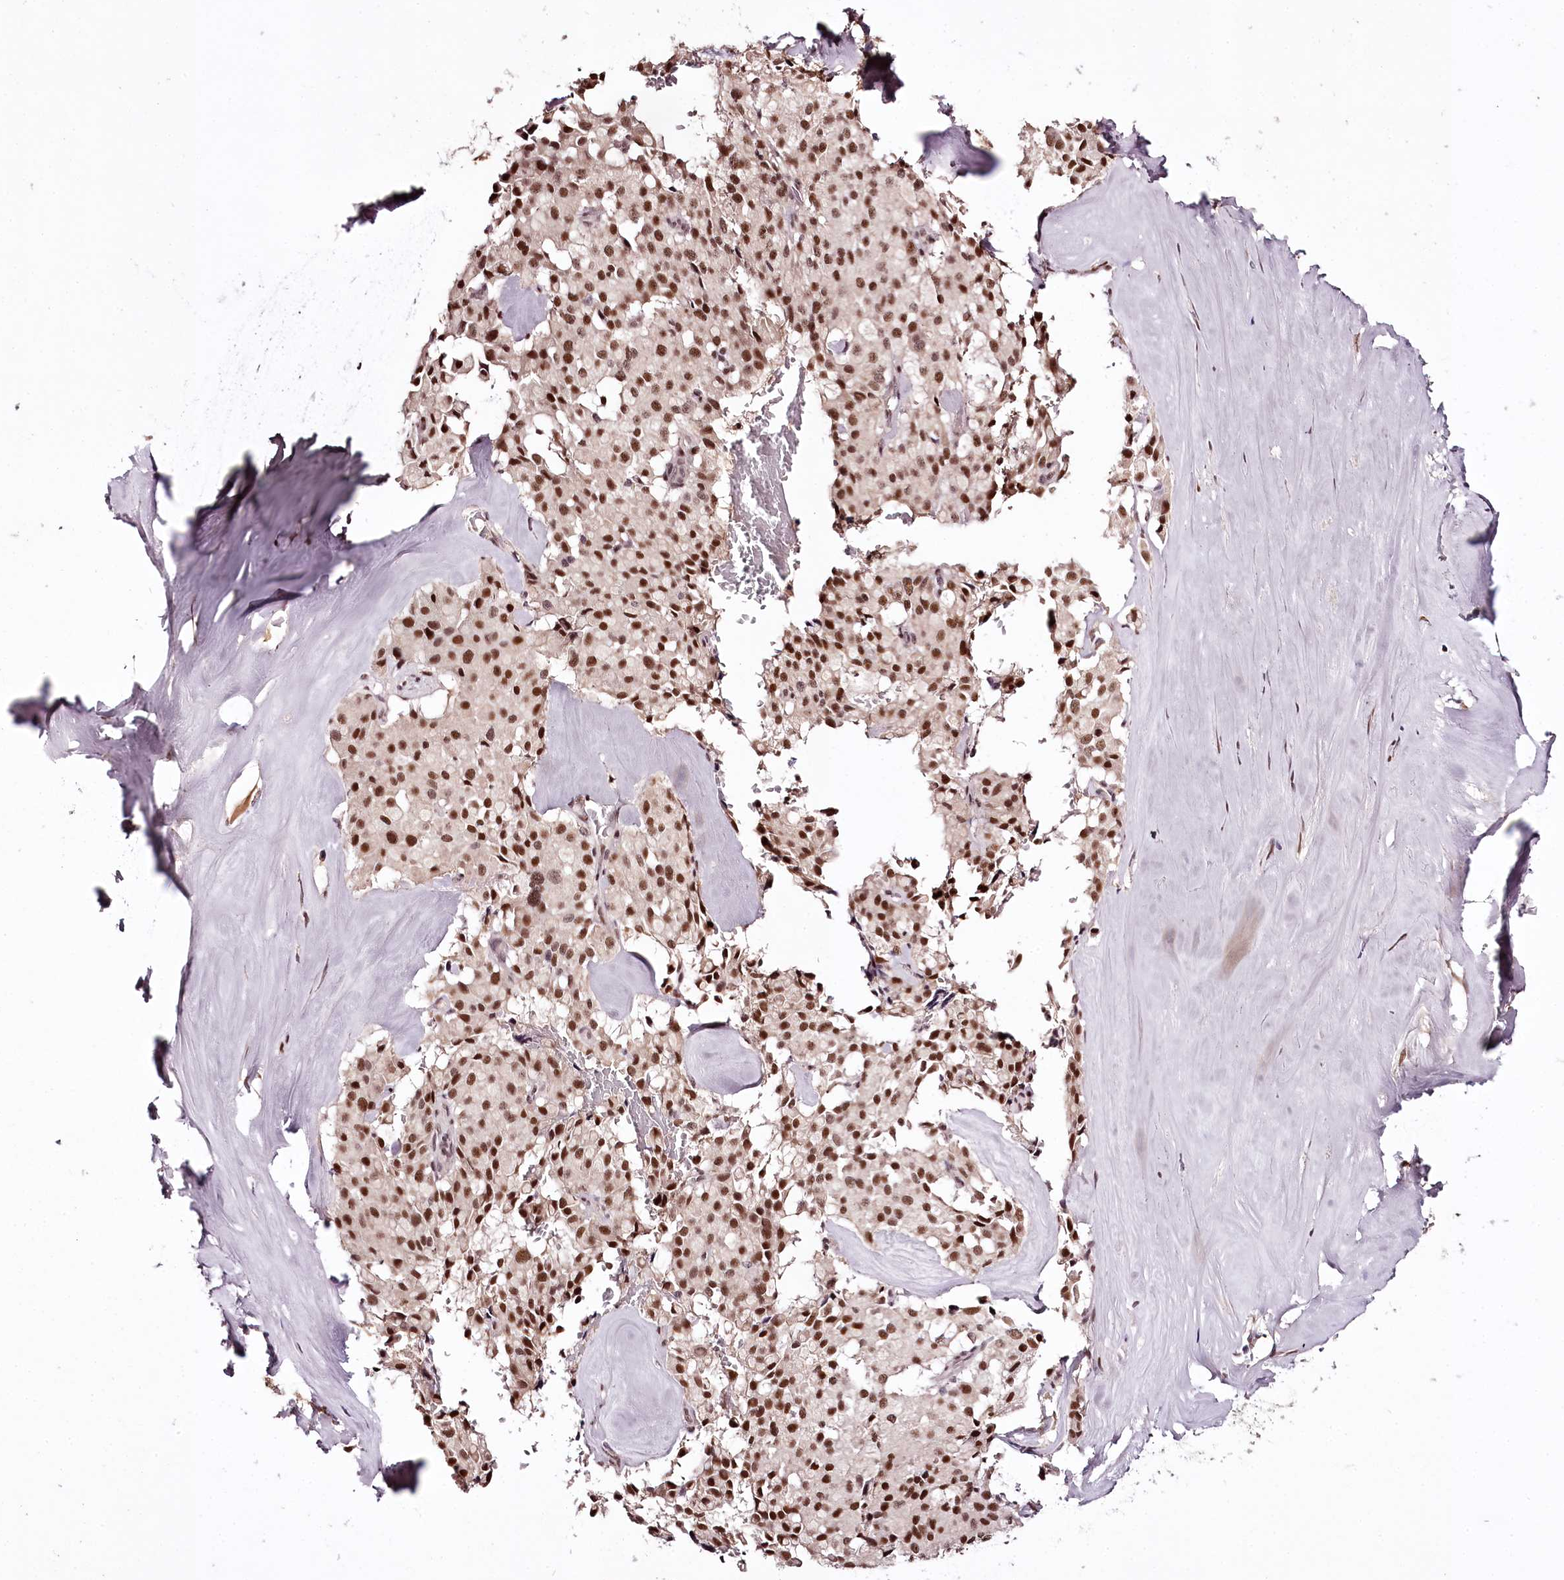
{"staining": {"intensity": "strong", "quantity": ">75%", "location": "nuclear"}, "tissue": "pancreatic cancer", "cell_type": "Tumor cells", "image_type": "cancer", "snomed": [{"axis": "morphology", "description": "Adenocarcinoma, NOS"}, {"axis": "topography", "description": "Pancreas"}], "caption": "Human pancreatic cancer (adenocarcinoma) stained with a brown dye displays strong nuclear positive expression in approximately >75% of tumor cells.", "gene": "TTC33", "patient": {"sex": "male", "age": 65}}